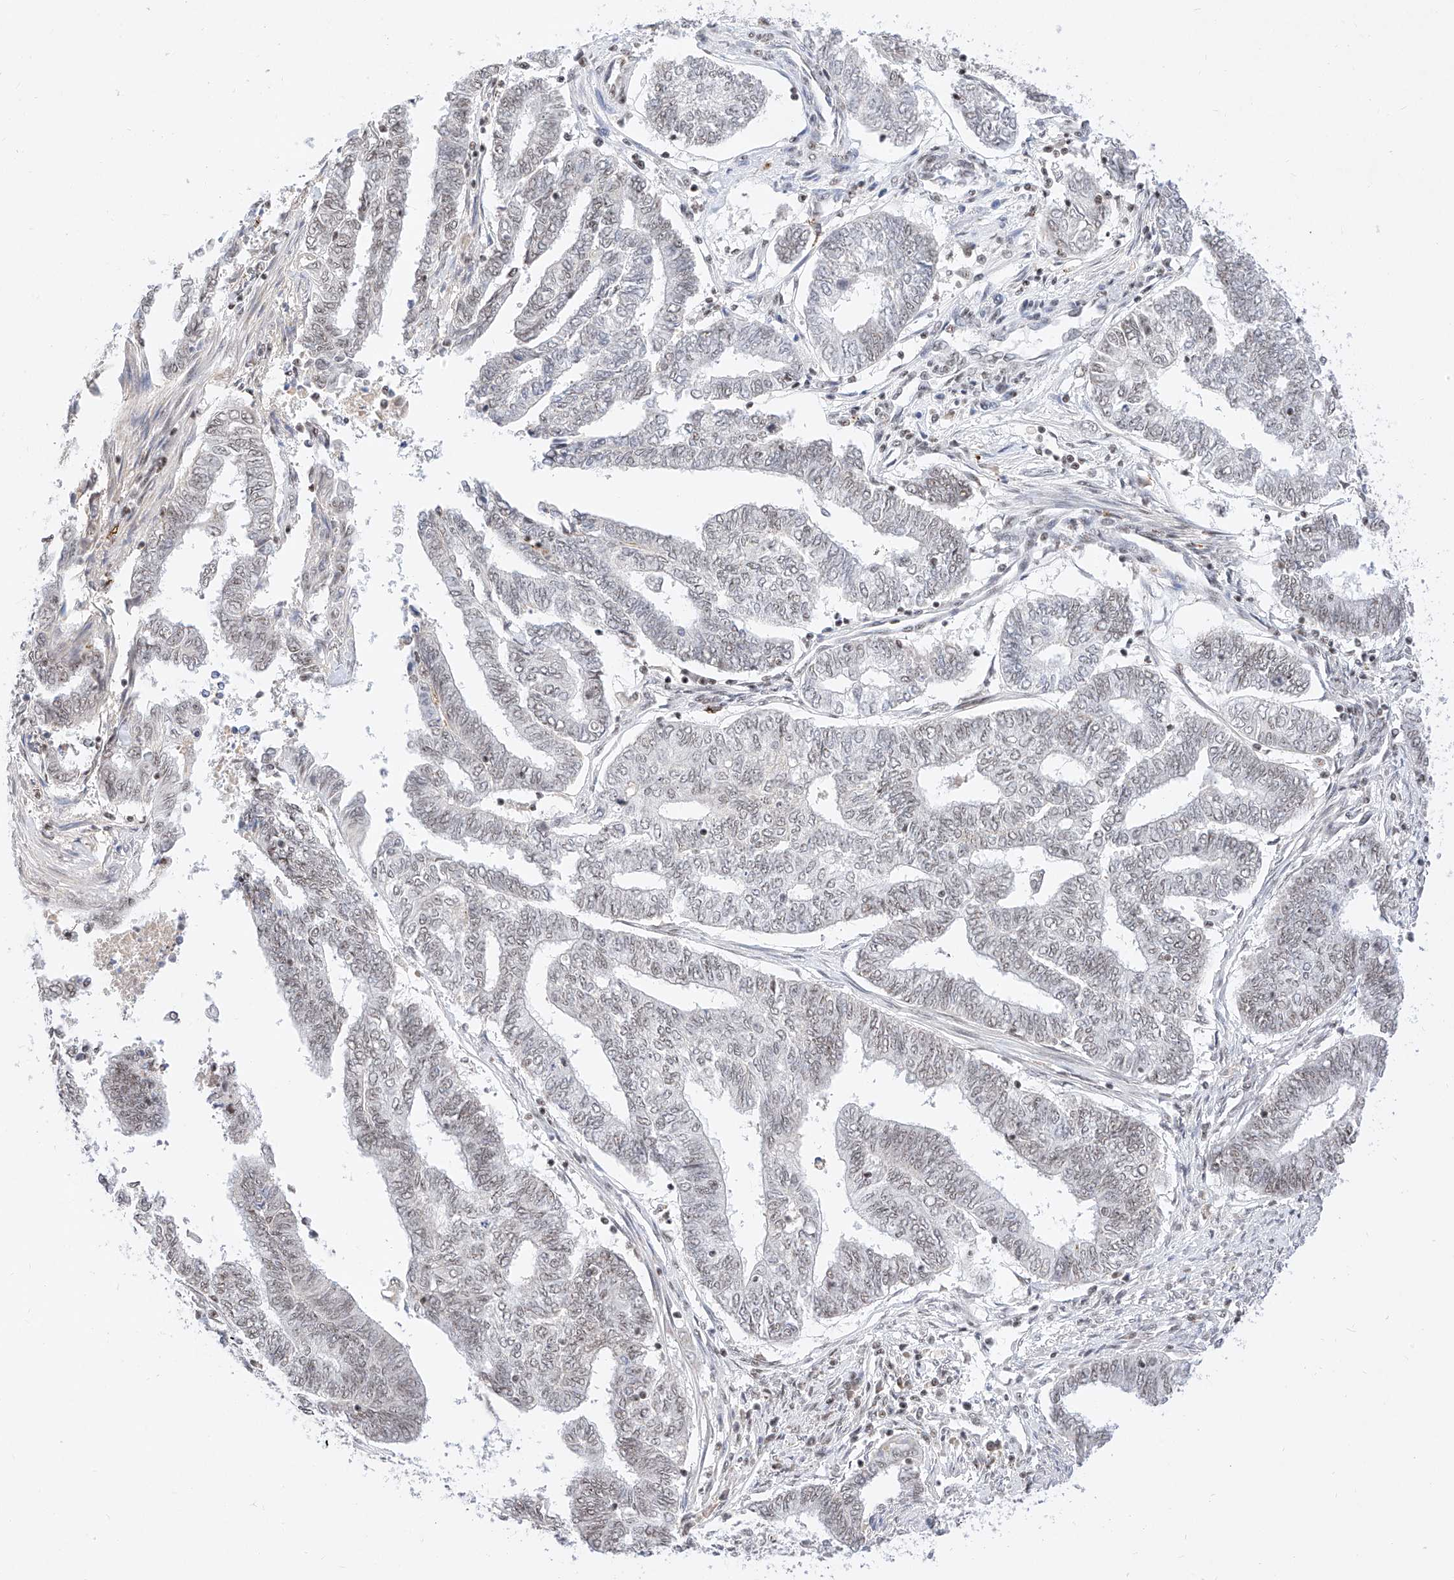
{"staining": {"intensity": "weak", "quantity": "<25%", "location": "nuclear"}, "tissue": "endometrial cancer", "cell_type": "Tumor cells", "image_type": "cancer", "snomed": [{"axis": "morphology", "description": "Adenocarcinoma, NOS"}, {"axis": "topography", "description": "Uterus"}, {"axis": "topography", "description": "Endometrium"}], "caption": "Tumor cells show no significant positivity in endometrial cancer (adenocarcinoma).", "gene": "NRF1", "patient": {"sex": "female", "age": 70}}